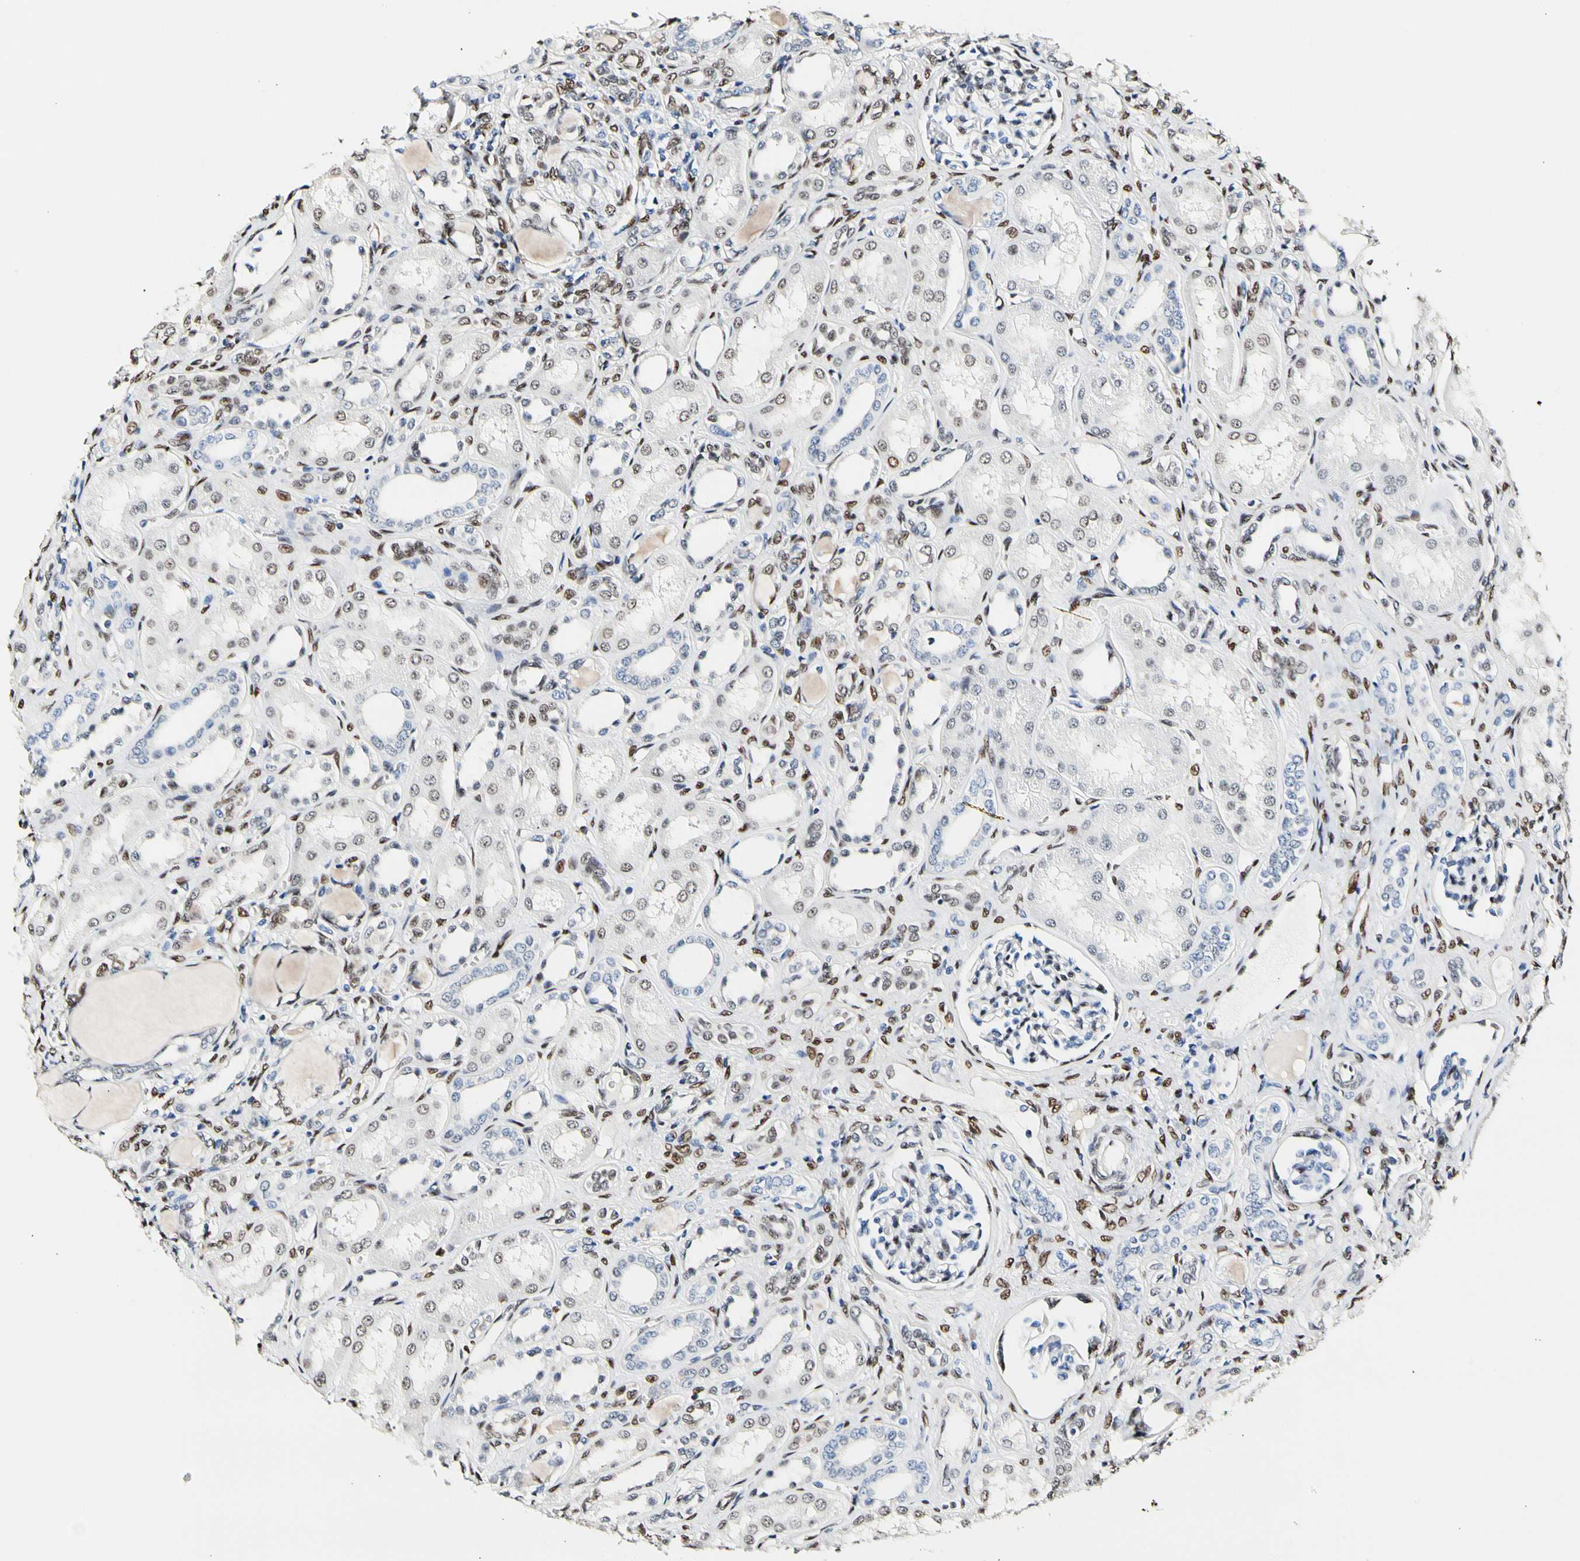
{"staining": {"intensity": "weak", "quantity": "<25%", "location": "nuclear"}, "tissue": "kidney", "cell_type": "Cells in glomeruli", "image_type": "normal", "snomed": [{"axis": "morphology", "description": "Normal tissue, NOS"}, {"axis": "topography", "description": "Kidney"}], "caption": "Immunohistochemical staining of benign human kidney shows no significant expression in cells in glomeruli. The staining is performed using DAB (3,3'-diaminobenzidine) brown chromogen with nuclei counter-stained in using hematoxylin.", "gene": "NFIA", "patient": {"sex": "male", "age": 7}}